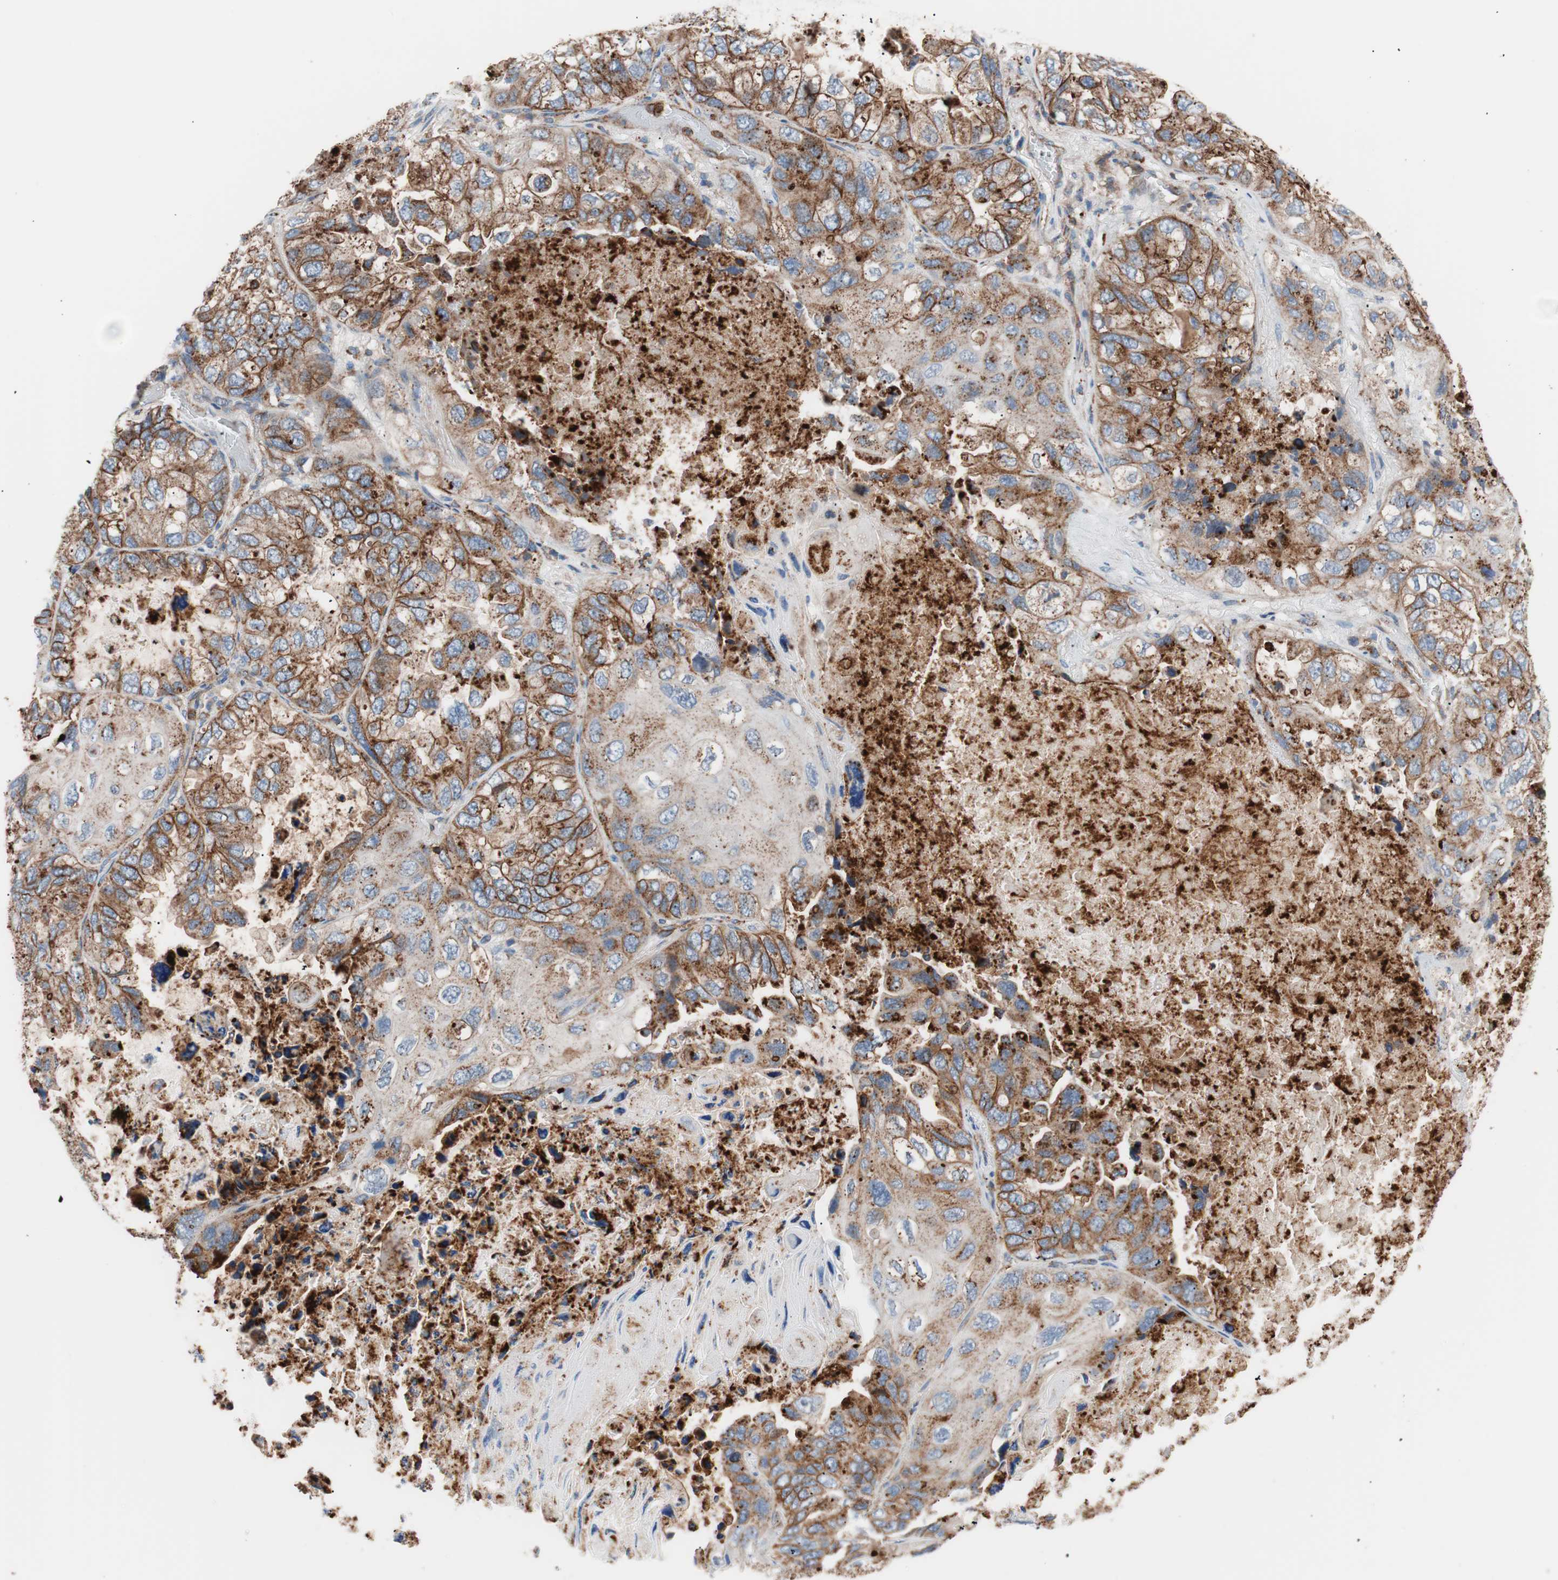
{"staining": {"intensity": "strong", "quantity": ">75%", "location": "cytoplasmic/membranous"}, "tissue": "lung cancer", "cell_type": "Tumor cells", "image_type": "cancer", "snomed": [{"axis": "morphology", "description": "Squamous cell carcinoma, NOS"}, {"axis": "topography", "description": "Lung"}], "caption": "Protein staining shows strong cytoplasmic/membranous staining in about >75% of tumor cells in lung squamous cell carcinoma.", "gene": "FLOT2", "patient": {"sex": "female", "age": 73}}